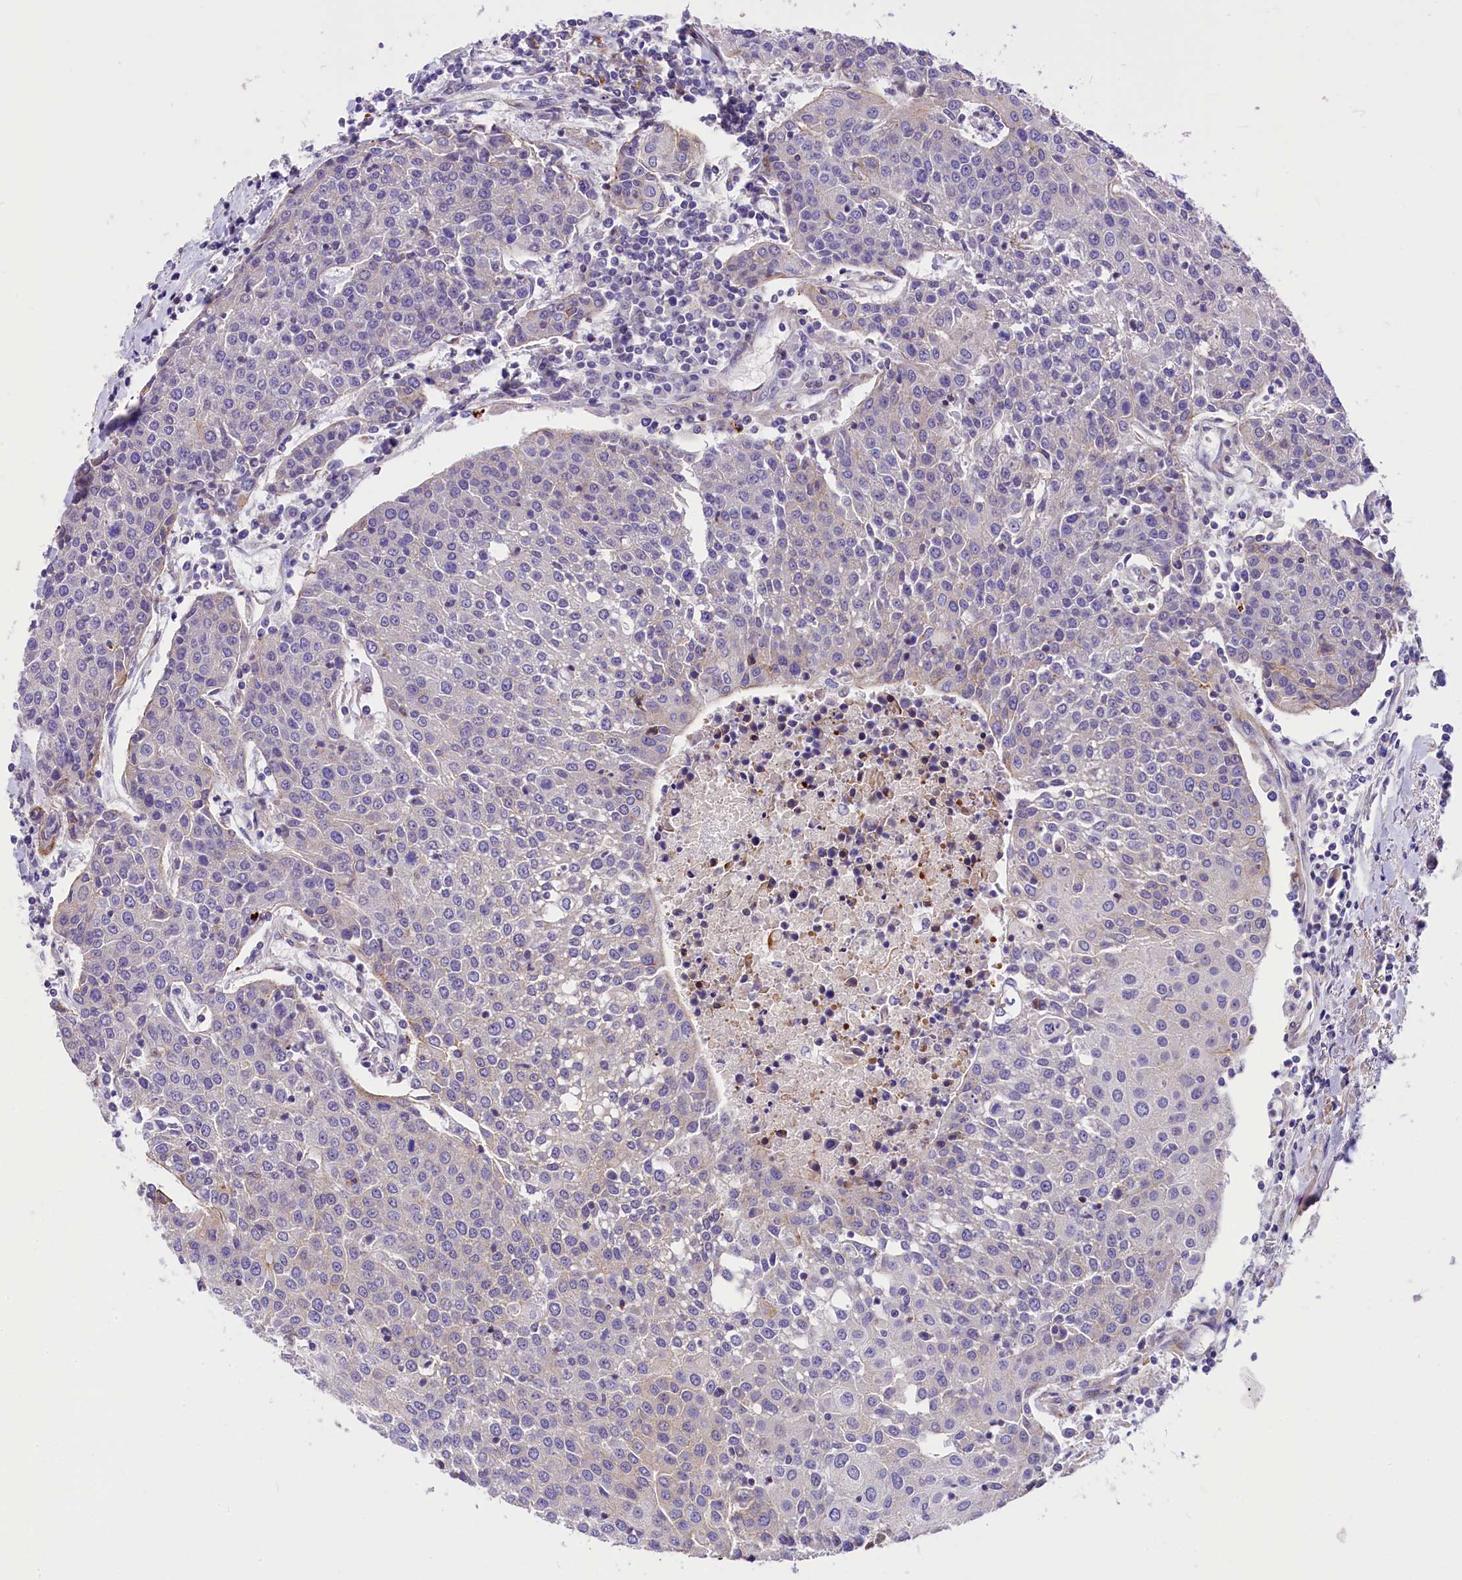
{"staining": {"intensity": "negative", "quantity": "none", "location": "none"}, "tissue": "urothelial cancer", "cell_type": "Tumor cells", "image_type": "cancer", "snomed": [{"axis": "morphology", "description": "Urothelial carcinoma, High grade"}, {"axis": "topography", "description": "Urinary bladder"}], "caption": "Human high-grade urothelial carcinoma stained for a protein using IHC demonstrates no staining in tumor cells.", "gene": "MED20", "patient": {"sex": "female", "age": 85}}